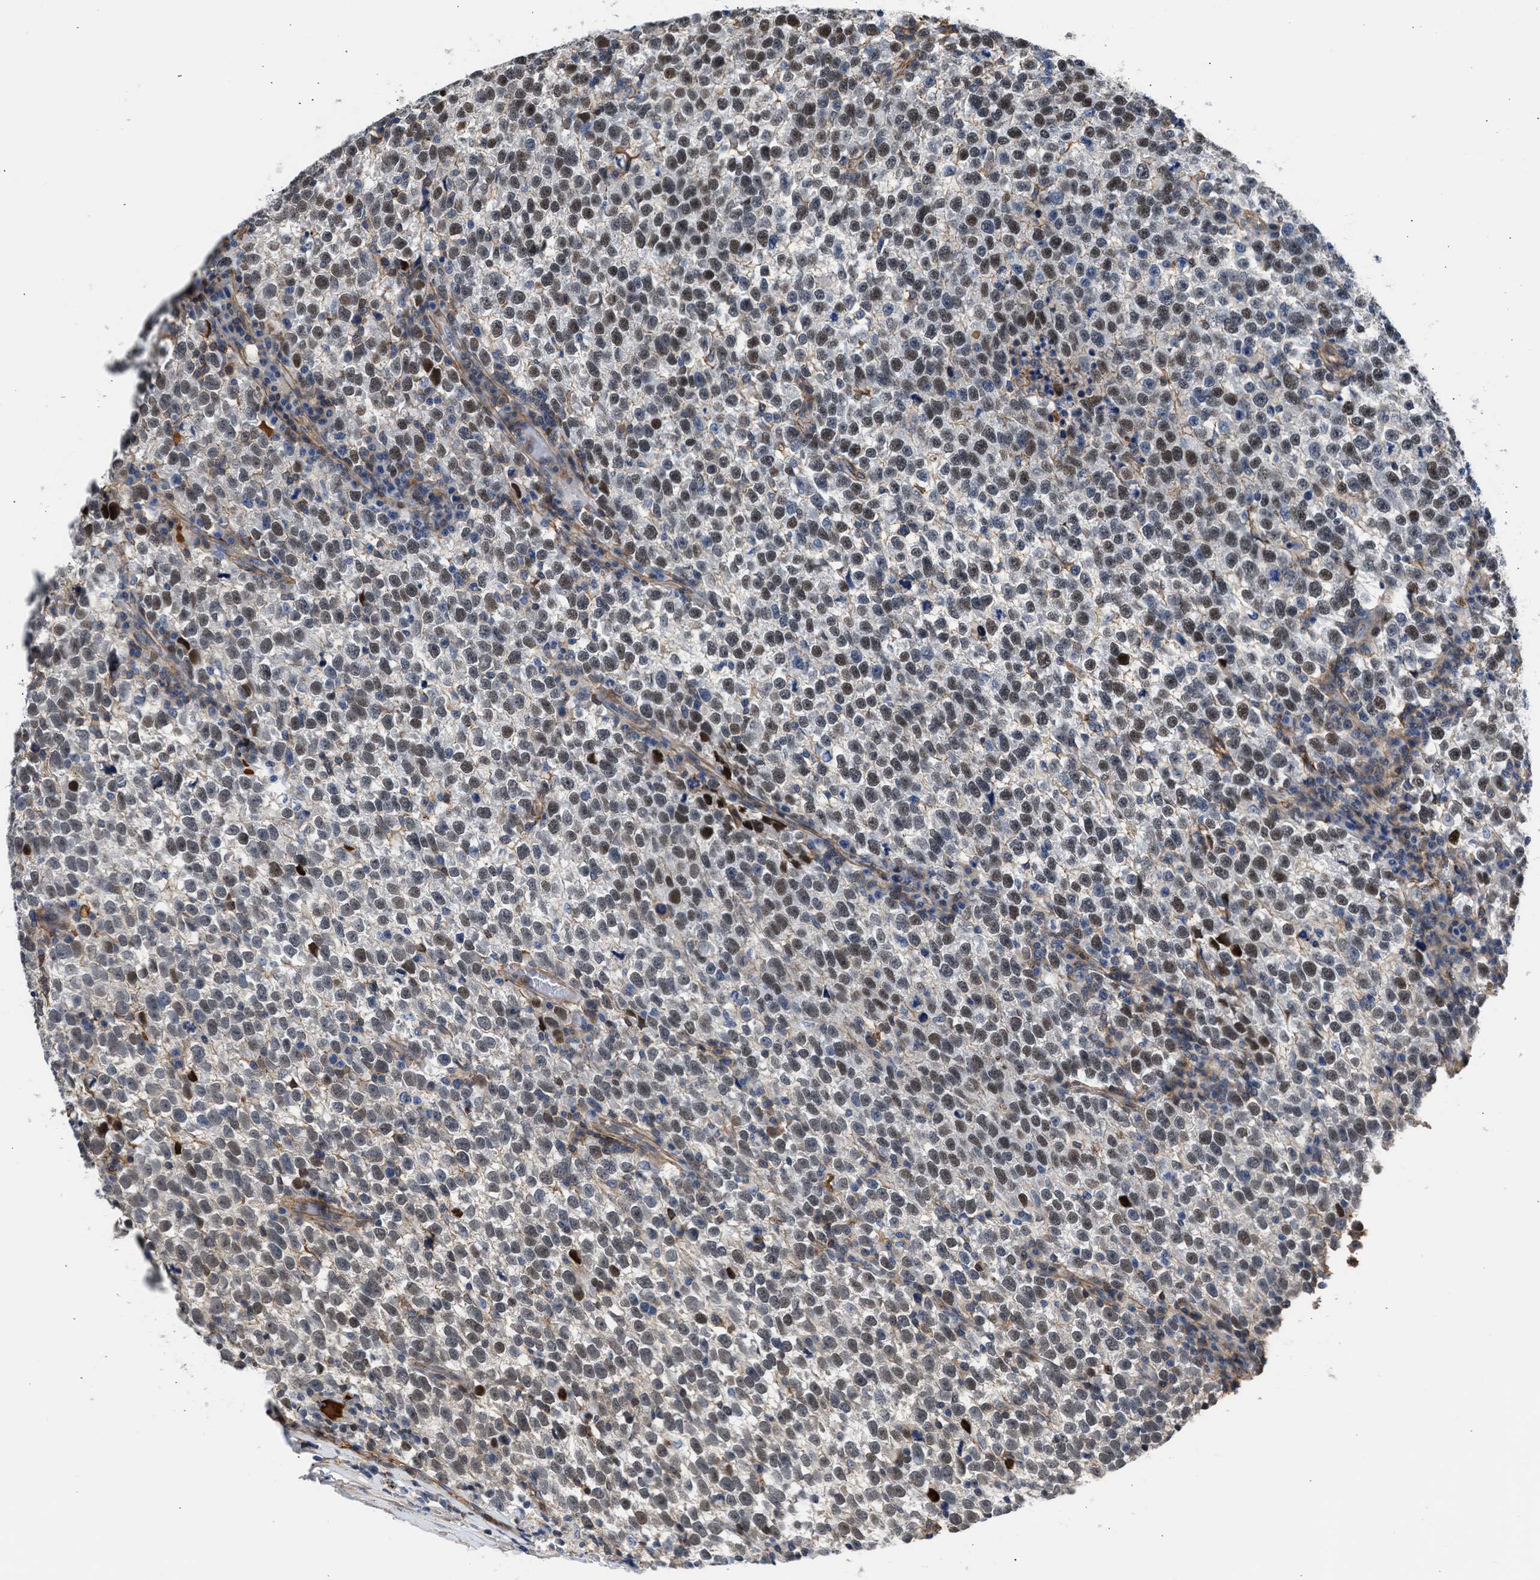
{"staining": {"intensity": "moderate", "quantity": "25%-75%", "location": "nuclear"}, "tissue": "testis cancer", "cell_type": "Tumor cells", "image_type": "cancer", "snomed": [{"axis": "morphology", "description": "Normal tissue, NOS"}, {"axis": "morphology", "description": "Seminoma, NOS"}, {"axis": "topography", "description": "Testis"}], "caption": "Brown immunohistochemical staining in human testis seminoma demonstrates moderate nuclear positivity in about 25%-75% of tumor cells.", "gene": "MAS1L", "patient": {"sex": "male", "age": 43}}